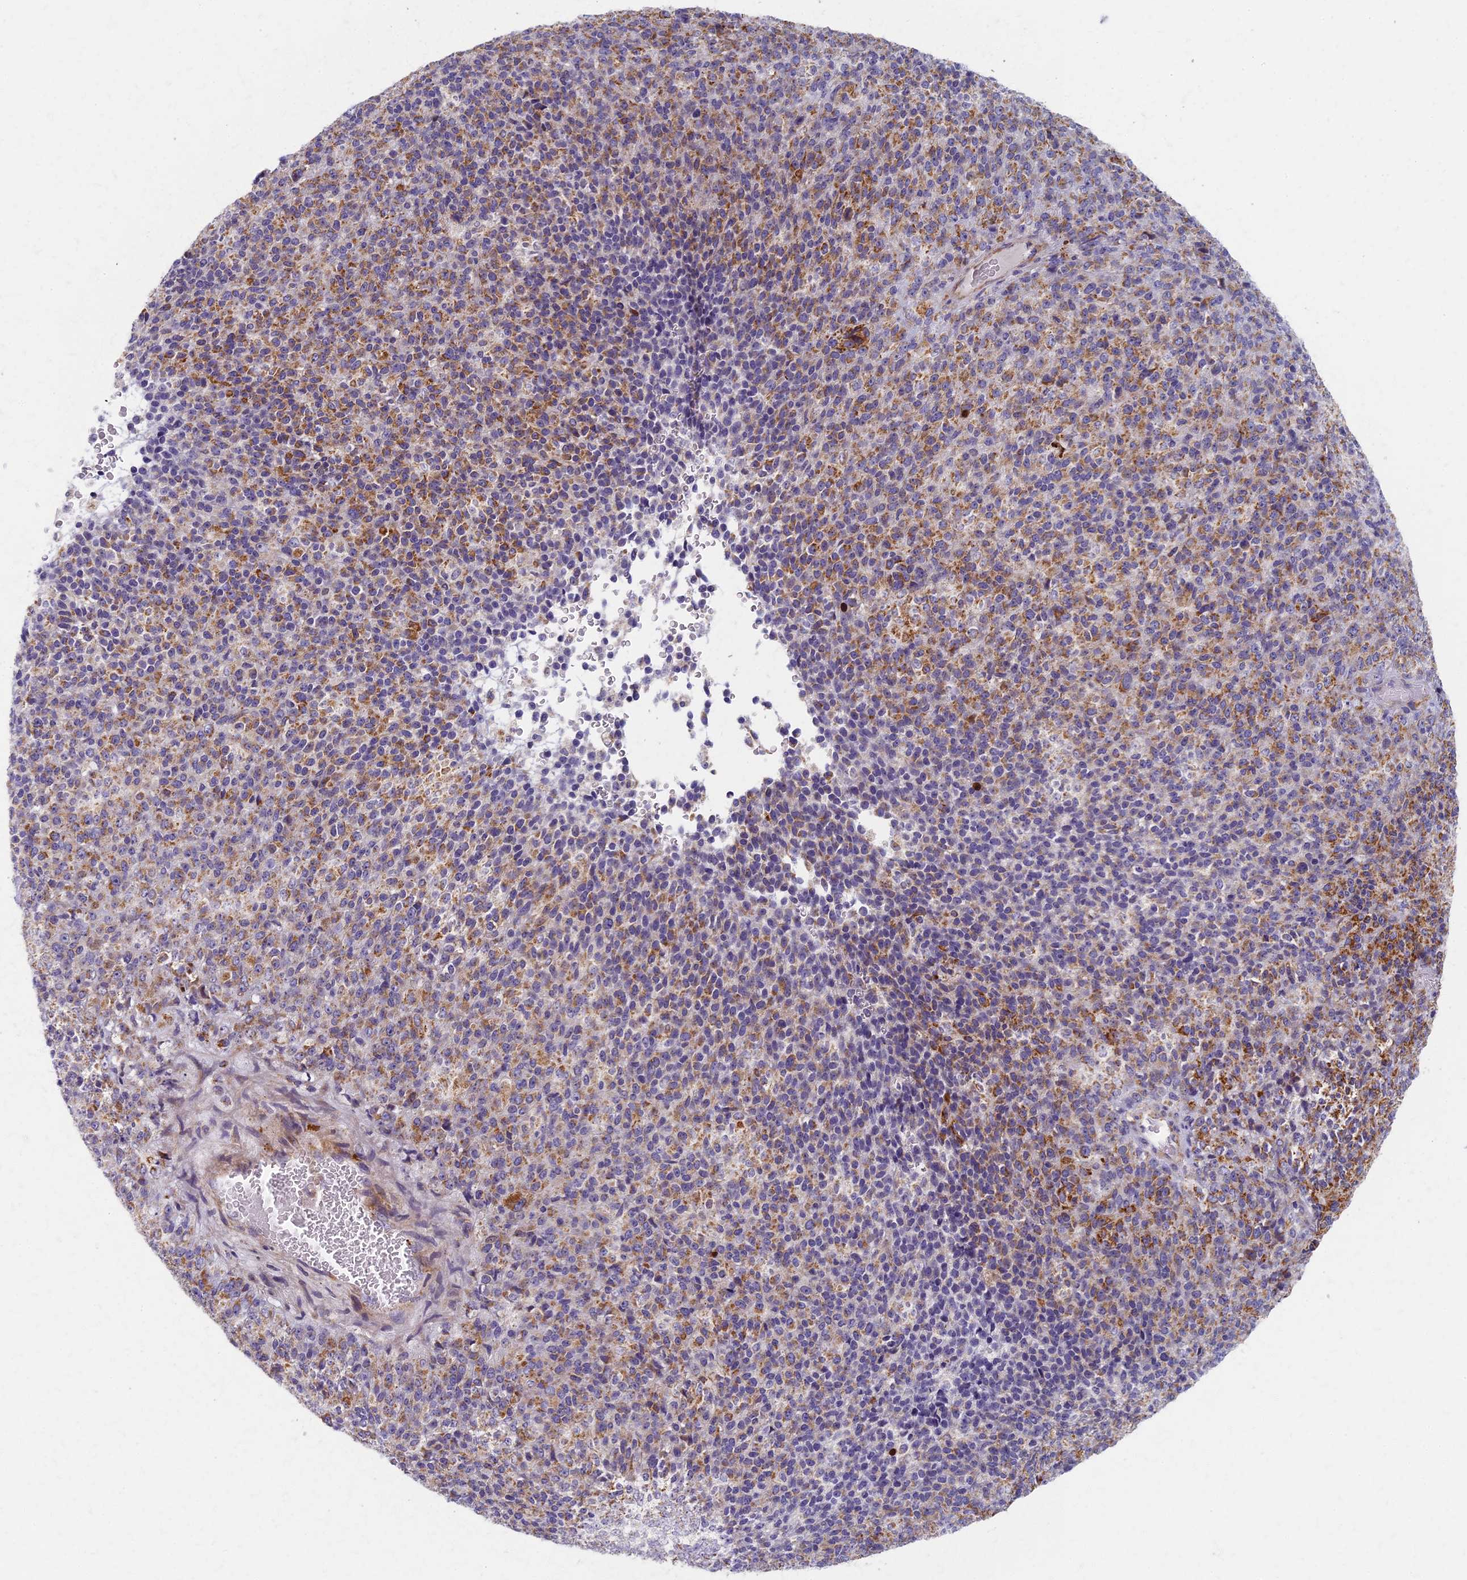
{"staining": {"intensity": "moderate", "quantity": ">75%", "location": "cytoplasmic/membranous"}, "tissue": "melanoma", "cell_type": "Tumor cells", "image_type": "cancer", "snomed": [{"axis": "morphology", "description": "Malignant melanoma, Metastatic site"}, {"axis": "topography", "description": "Brain"}], "caption": "Moderate cytoplasmic/membranous expression for a protein is seen in about >75% of tumor cells of malignant melanoma (metastatic site) using IHC.", "gene": "MRPS25", "patient": {"sex": "female", "age": 56}}